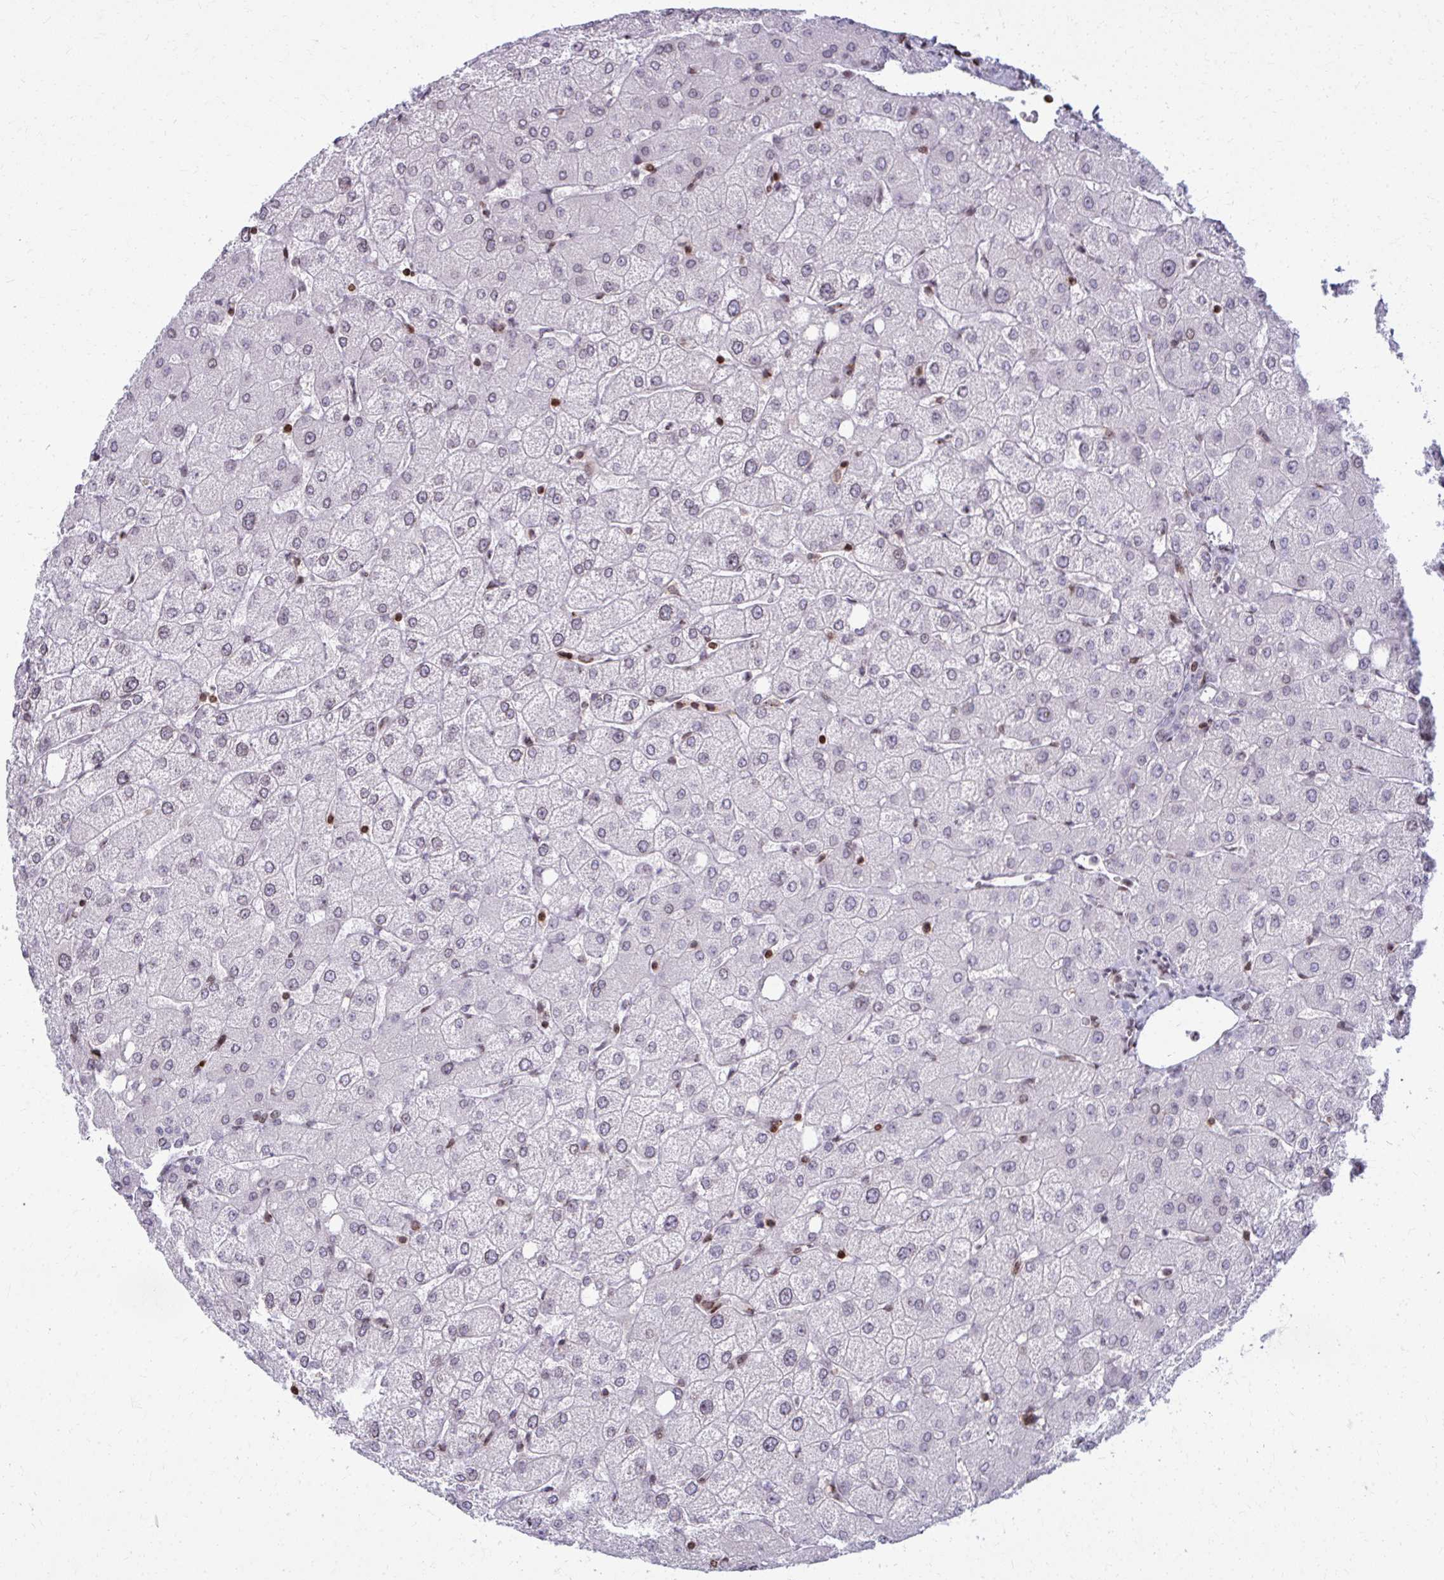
{"staining": {"intensity": "negative", "quantity": "none", "location": "none"}, "tissue": "liver", "cell_type": "Cholangiocytes", "image_type": "normal", "snomed": [{"axis": "morphology", "description": "Normal tissue, NOS"}, {"axis": "topography", "description": "Liver"}], "caption": "DAB immunohistochemical staining of normal liver displays no significant expression in cholangiocytes. Nuclei are stained in blue.", "gene": "AP5M1", "patient": {"sex": "female", "age": 54}}